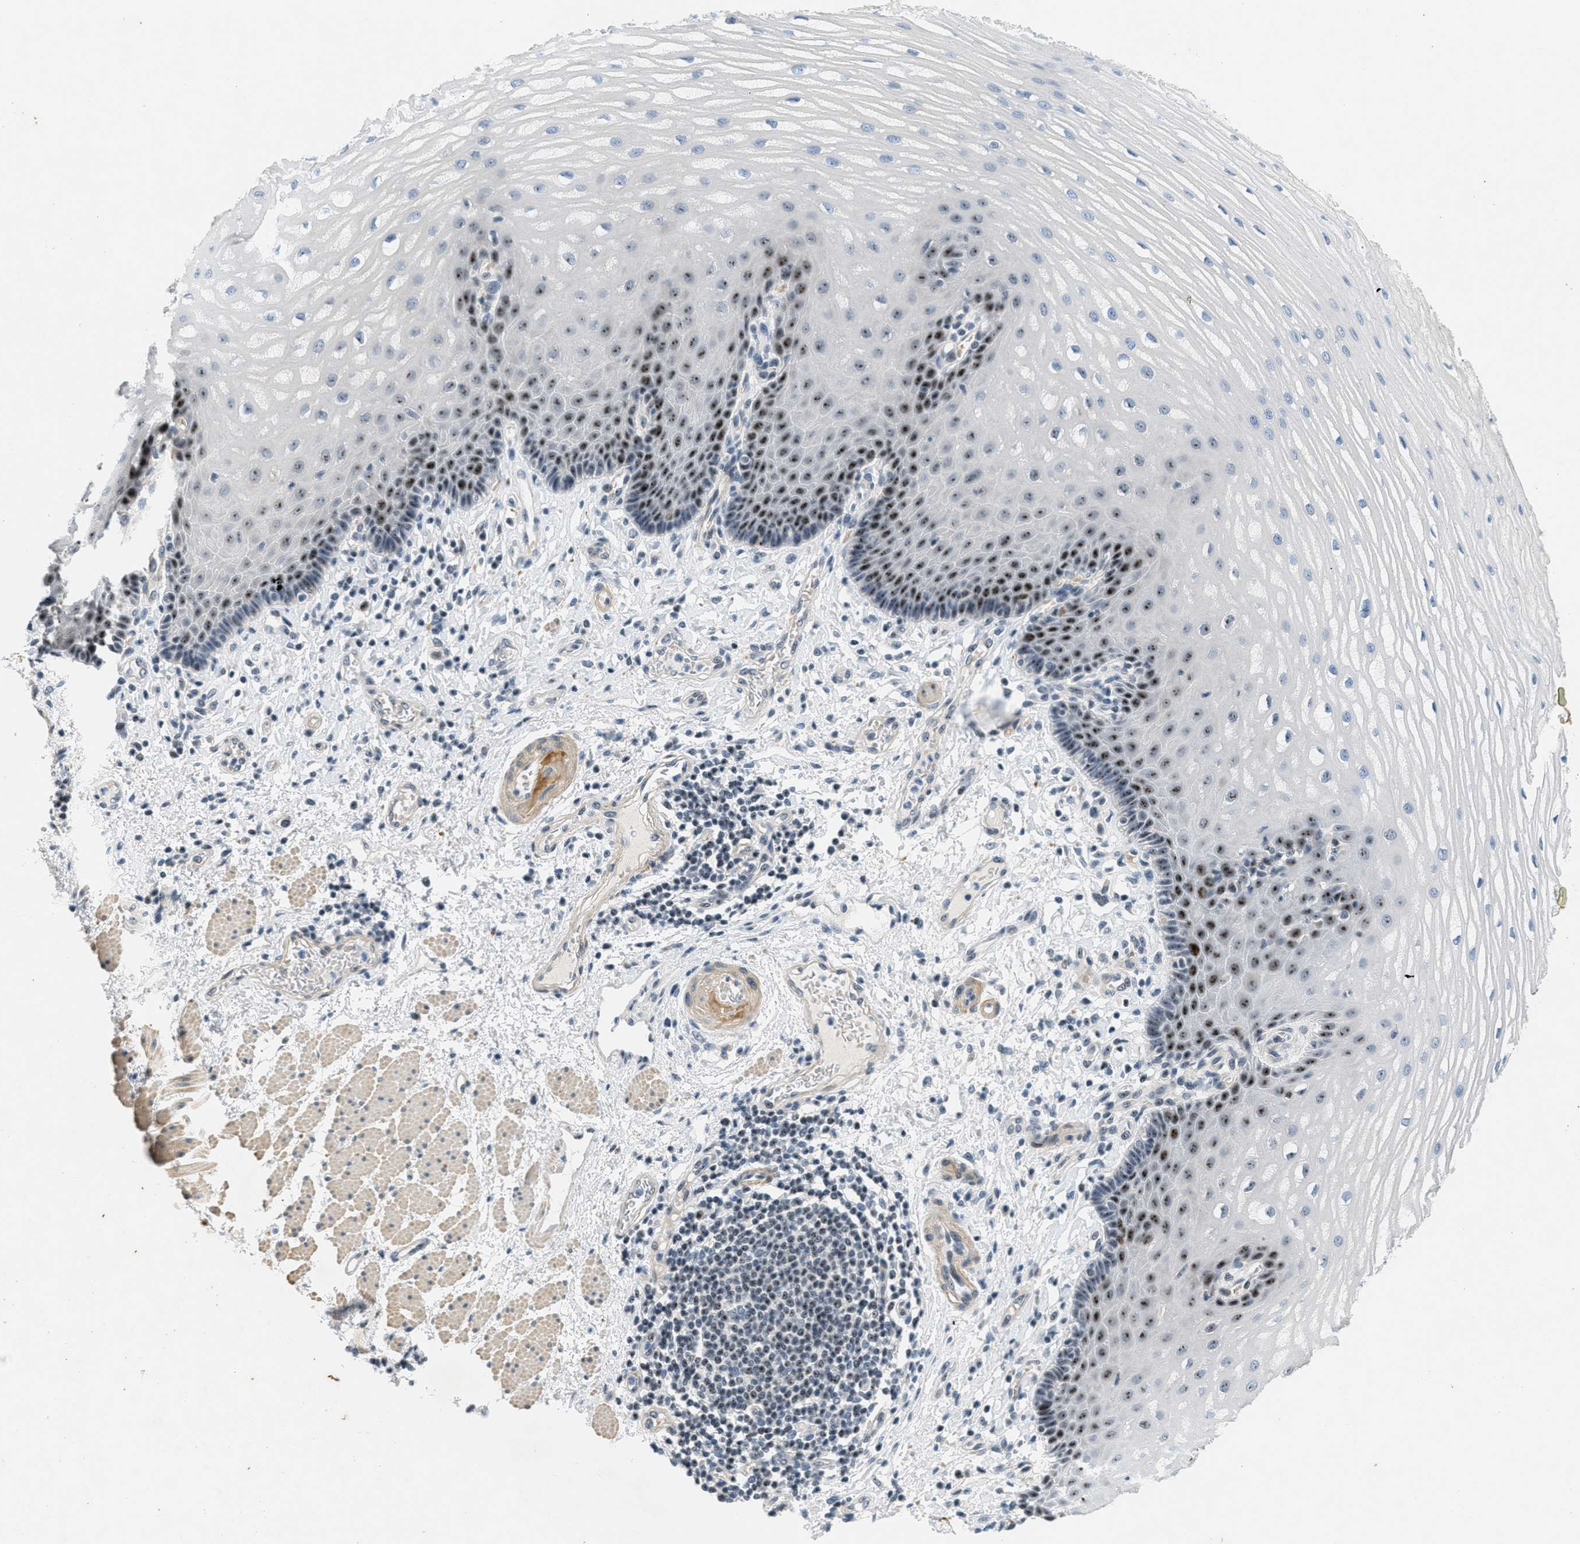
{"staining": {"intensity": "strong", "quantity": "25%-75%", "location": "nuclear"}, "tissue": "esophagus", "cell_type": "Squamous epithelial cells", "image_type": "normal", "snomed": [{"axis": "morphology", "description": "Normal tissue, NOS"}, {"axis": "topography", "description": "Esophagus"}], "caption": "High-magnification brightfield microscopy of unremarkable esophagus stained with DAB (brown) and counterstained with hematoxylin (blue). squamous epithelial cells exhibit strong nuclear positivity is identified in approximately25%-75% of cells.", "gene": "DDX47", "patient": {"sex": "male", "age": 54}}